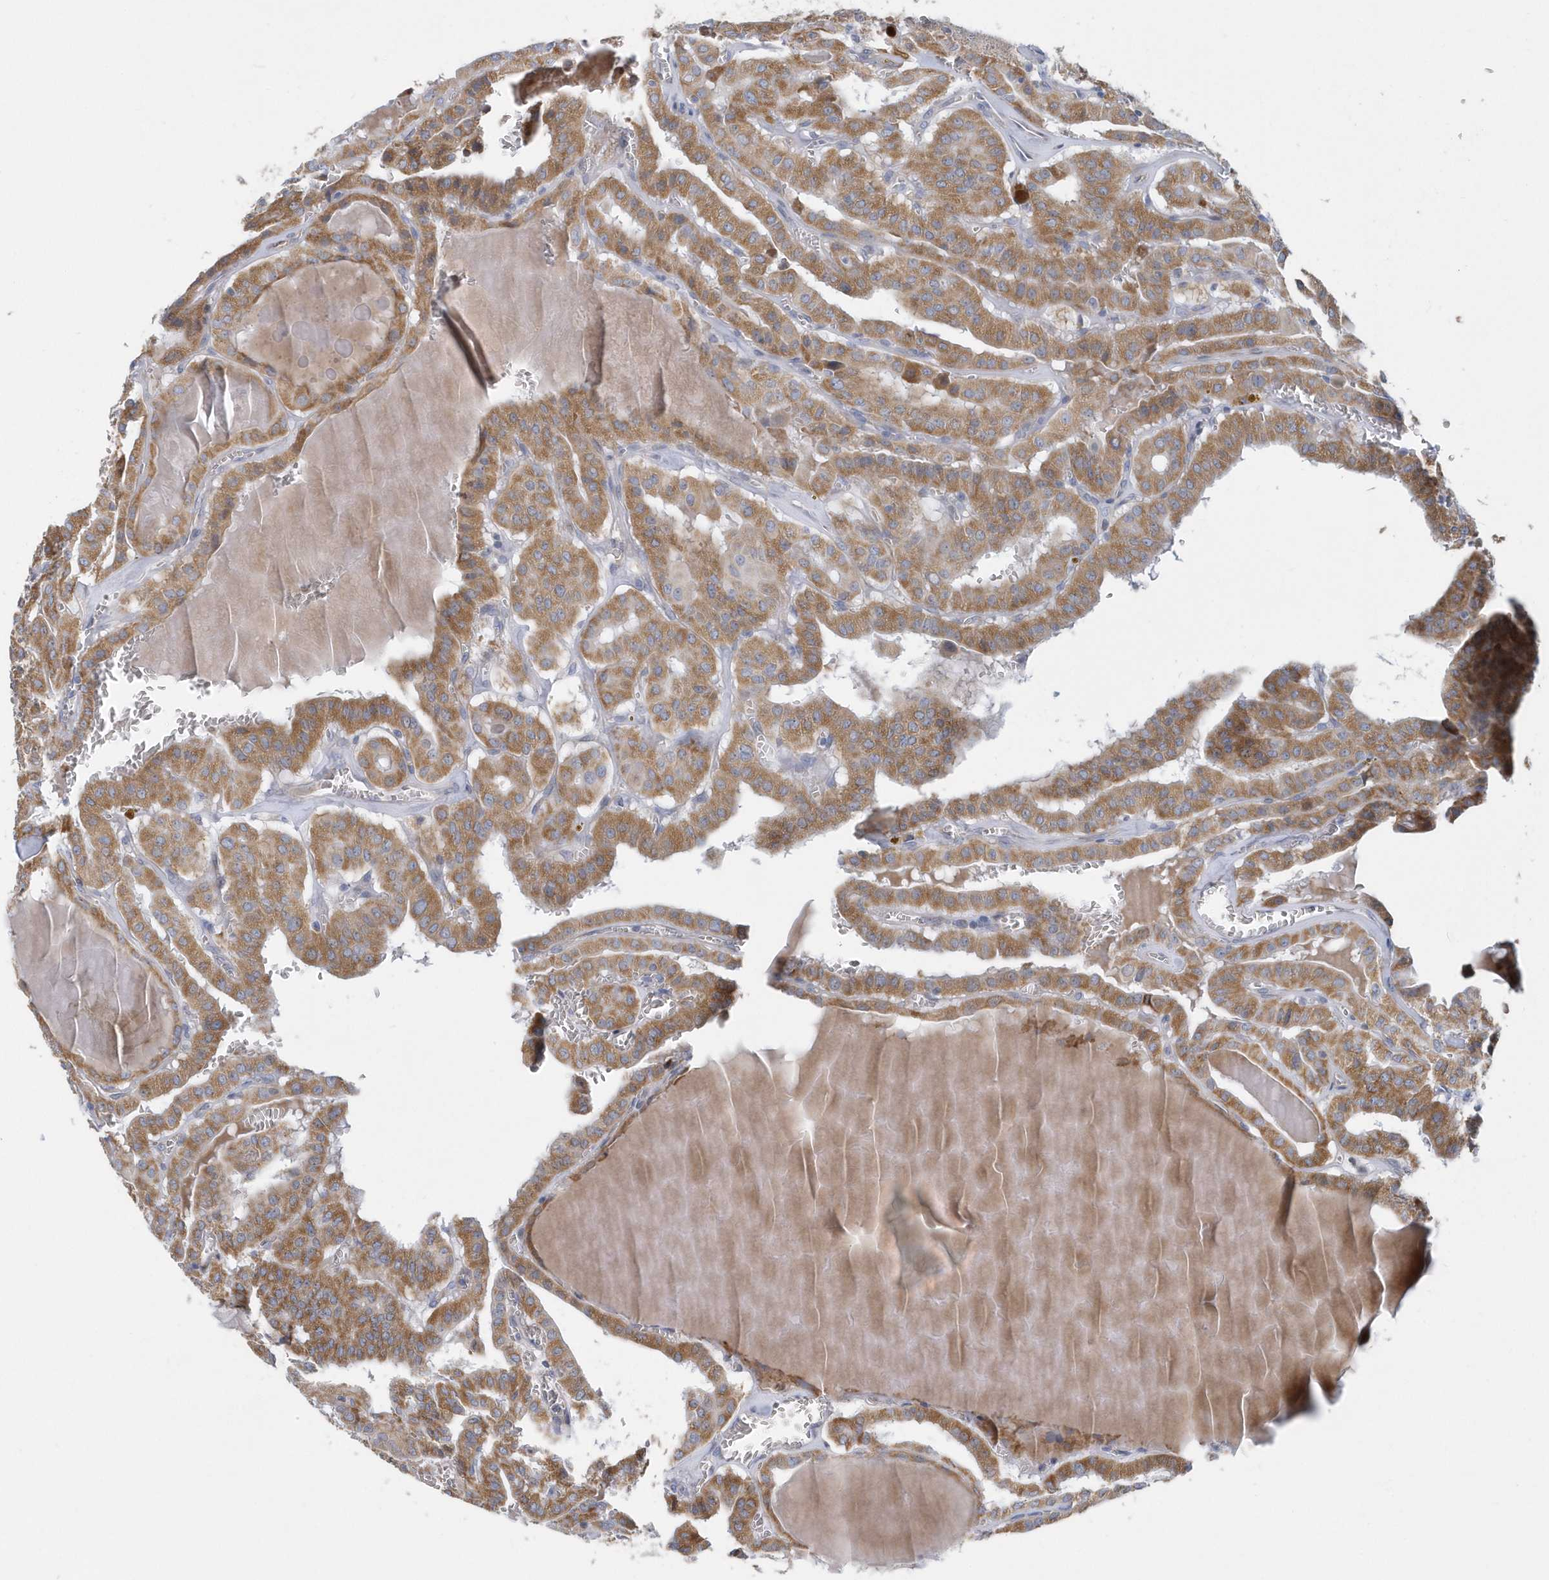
{"staining": {"intensity": "moderate", "quantity": ">75%", "location": "cytoplasmic/membranous"}, "tissue": "thyroid cancer", "cell_type": "Tumor cells", "image_type": "cancer", "snomed": [{"axis": "morphology", "description": "Papillary adenocarcinoma, NOS"}, {"axis": "topography", "description": "Thyroid gland"}], "caption": "Immunohistochemistry histopathology image of neoplastic tissue: human thyroid cancer (papillary adenocarcinoma) stained using immunohistochemistry (IHC) shows medium levels of moderate protein expression localized specifically in the cytoplasmic/membranous of tumor cells, appearing as a cytoplasmic/membranous brown color.", "gene": "VWA5B2", "patient": {"sex": "male", "age": 52}}